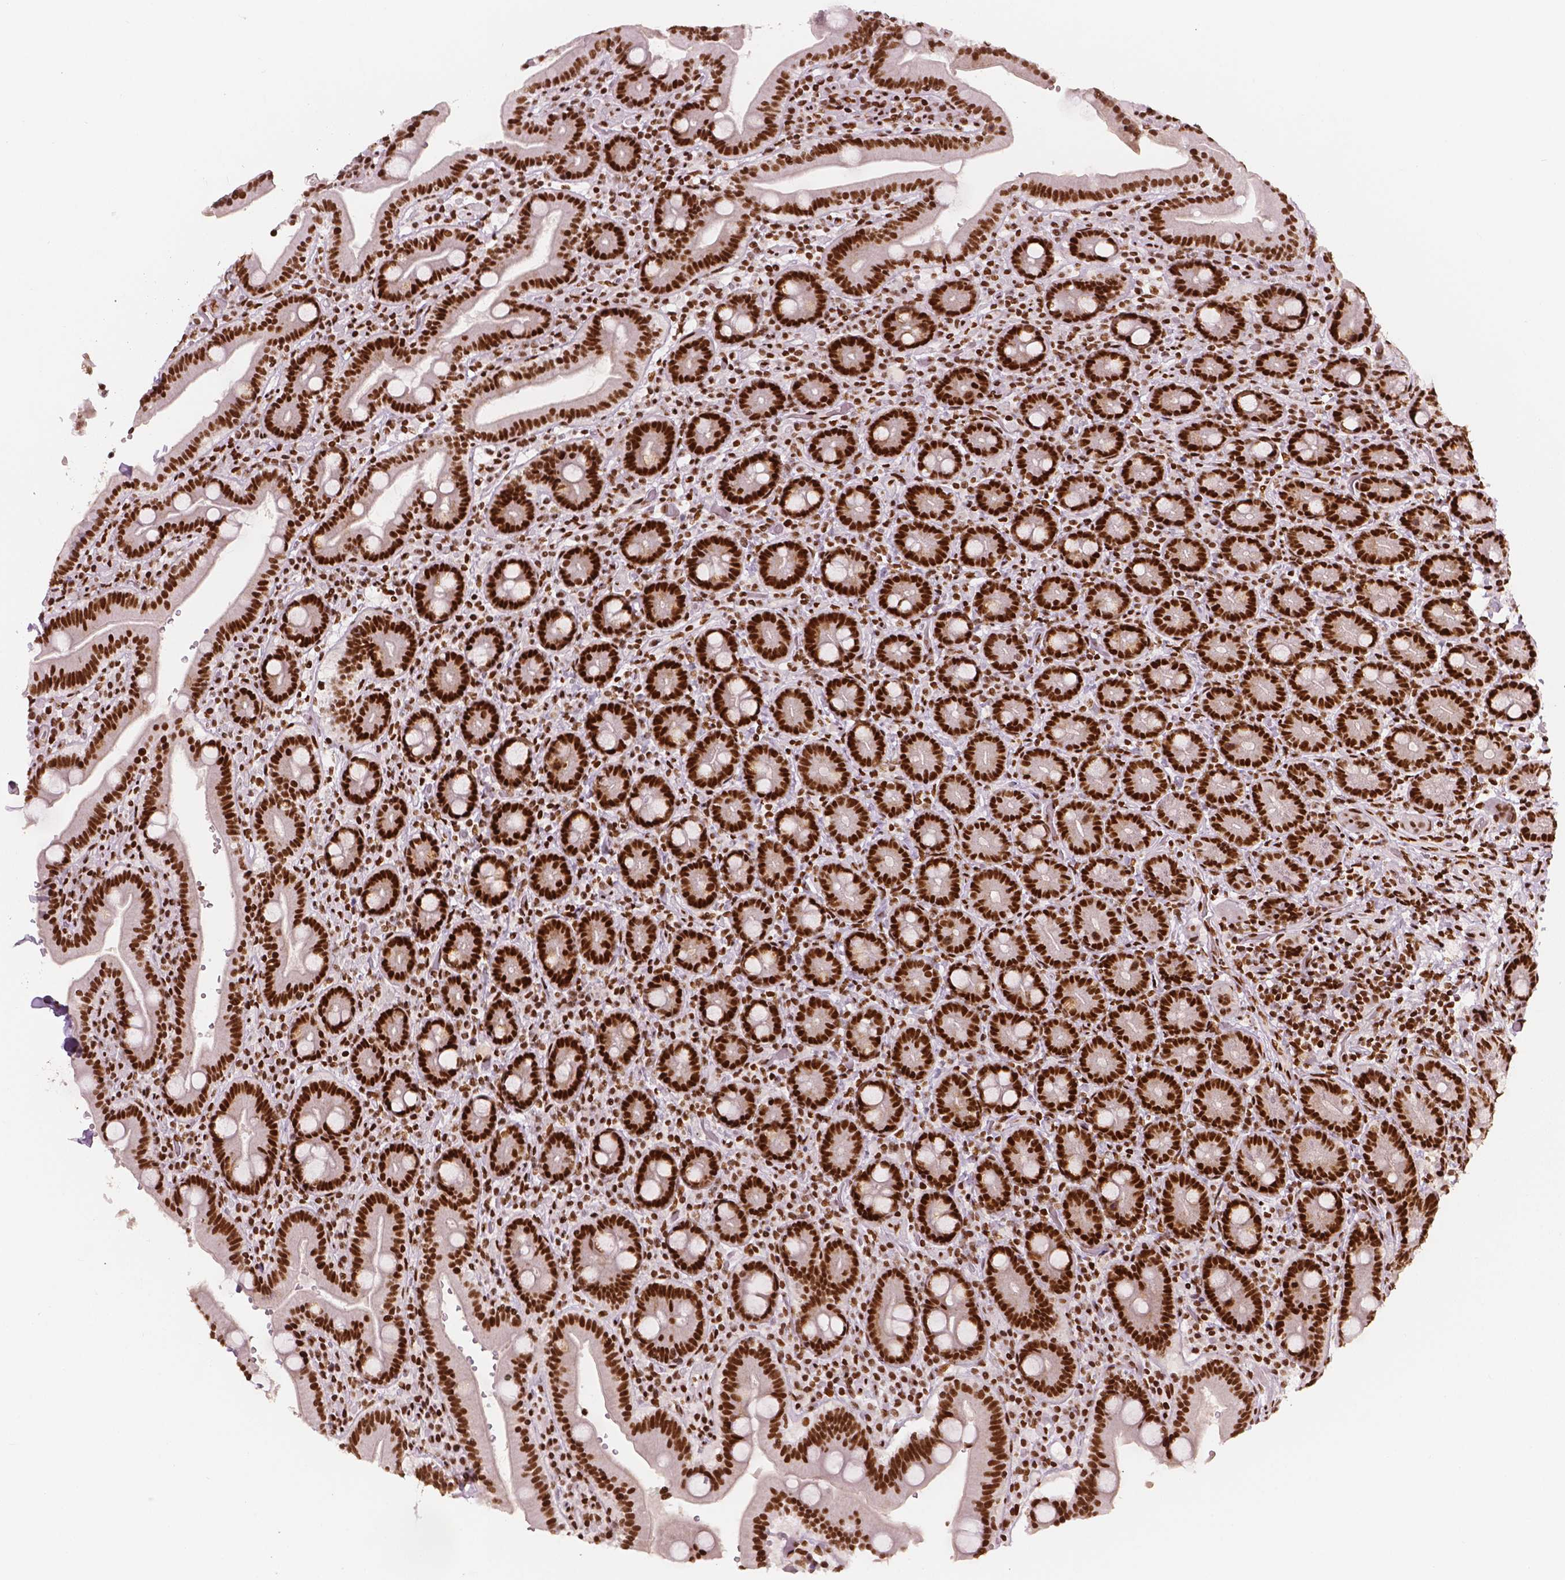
{"staining": {"intensity": "strong", "quantity": ">75%", "location": "nuclear"}, "tissue": "duodenum", "cell_type": "Glandular cells", "image_type": "normal", "snomed": [{"axis": "morphology", "description": "Normal tissue, NOS"}, {"axis": "topography", "description": "Duodenum"}], "caption": "Protein analysis of normal duodenum displays strong nuclear staining in approximately >75% of glandular cells.", "gene": "BRD4", "patient": {"sex": "female", "age": 62}}